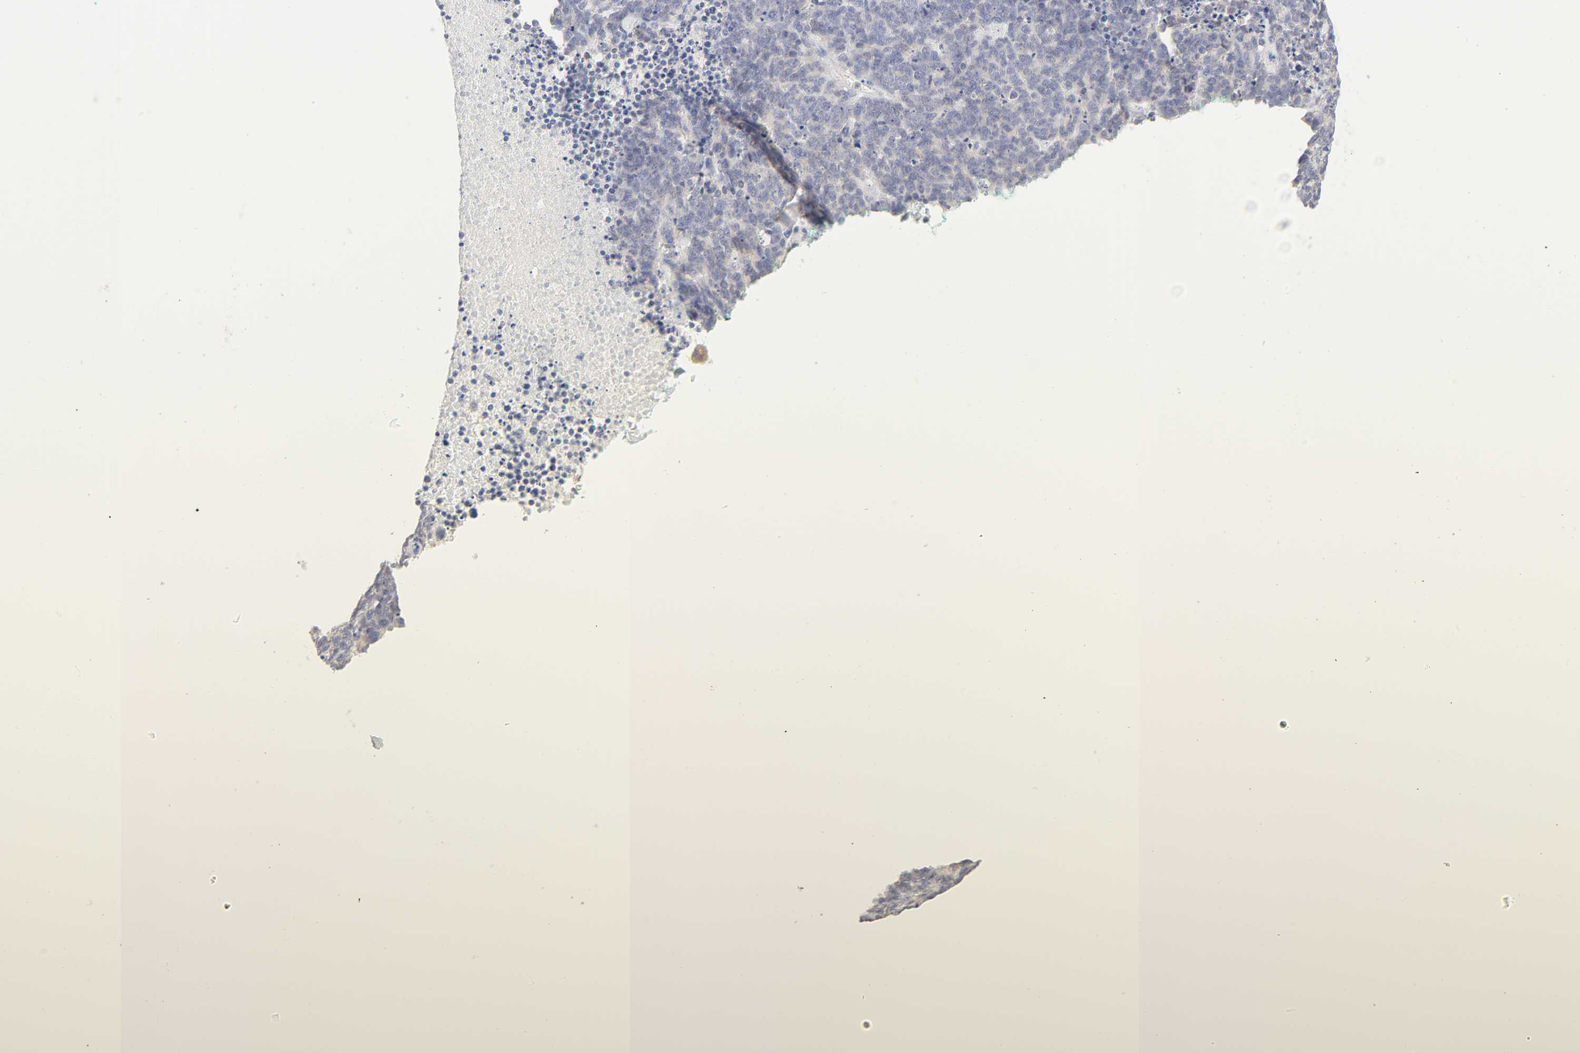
{"staining": {"intensity": "negative", "quantity": "none", "location": "none"}, "tissue": "lung cancer", "cell_type": "Tumor cells", "image_type": "cancer", "snomed": [{"axis": "morphology", "description": "Neoplasm, malignant, NOS"}, {"axis": "topography", "description": "Lung"}], "caption": "Human malignant neoplasm (lung) stained for a protein using immunohistochemistry (IHC) demonstrates no staining in tumor cells.", "gene": "CYP4B1", "patient": {"sex": "female", "age": 58}}